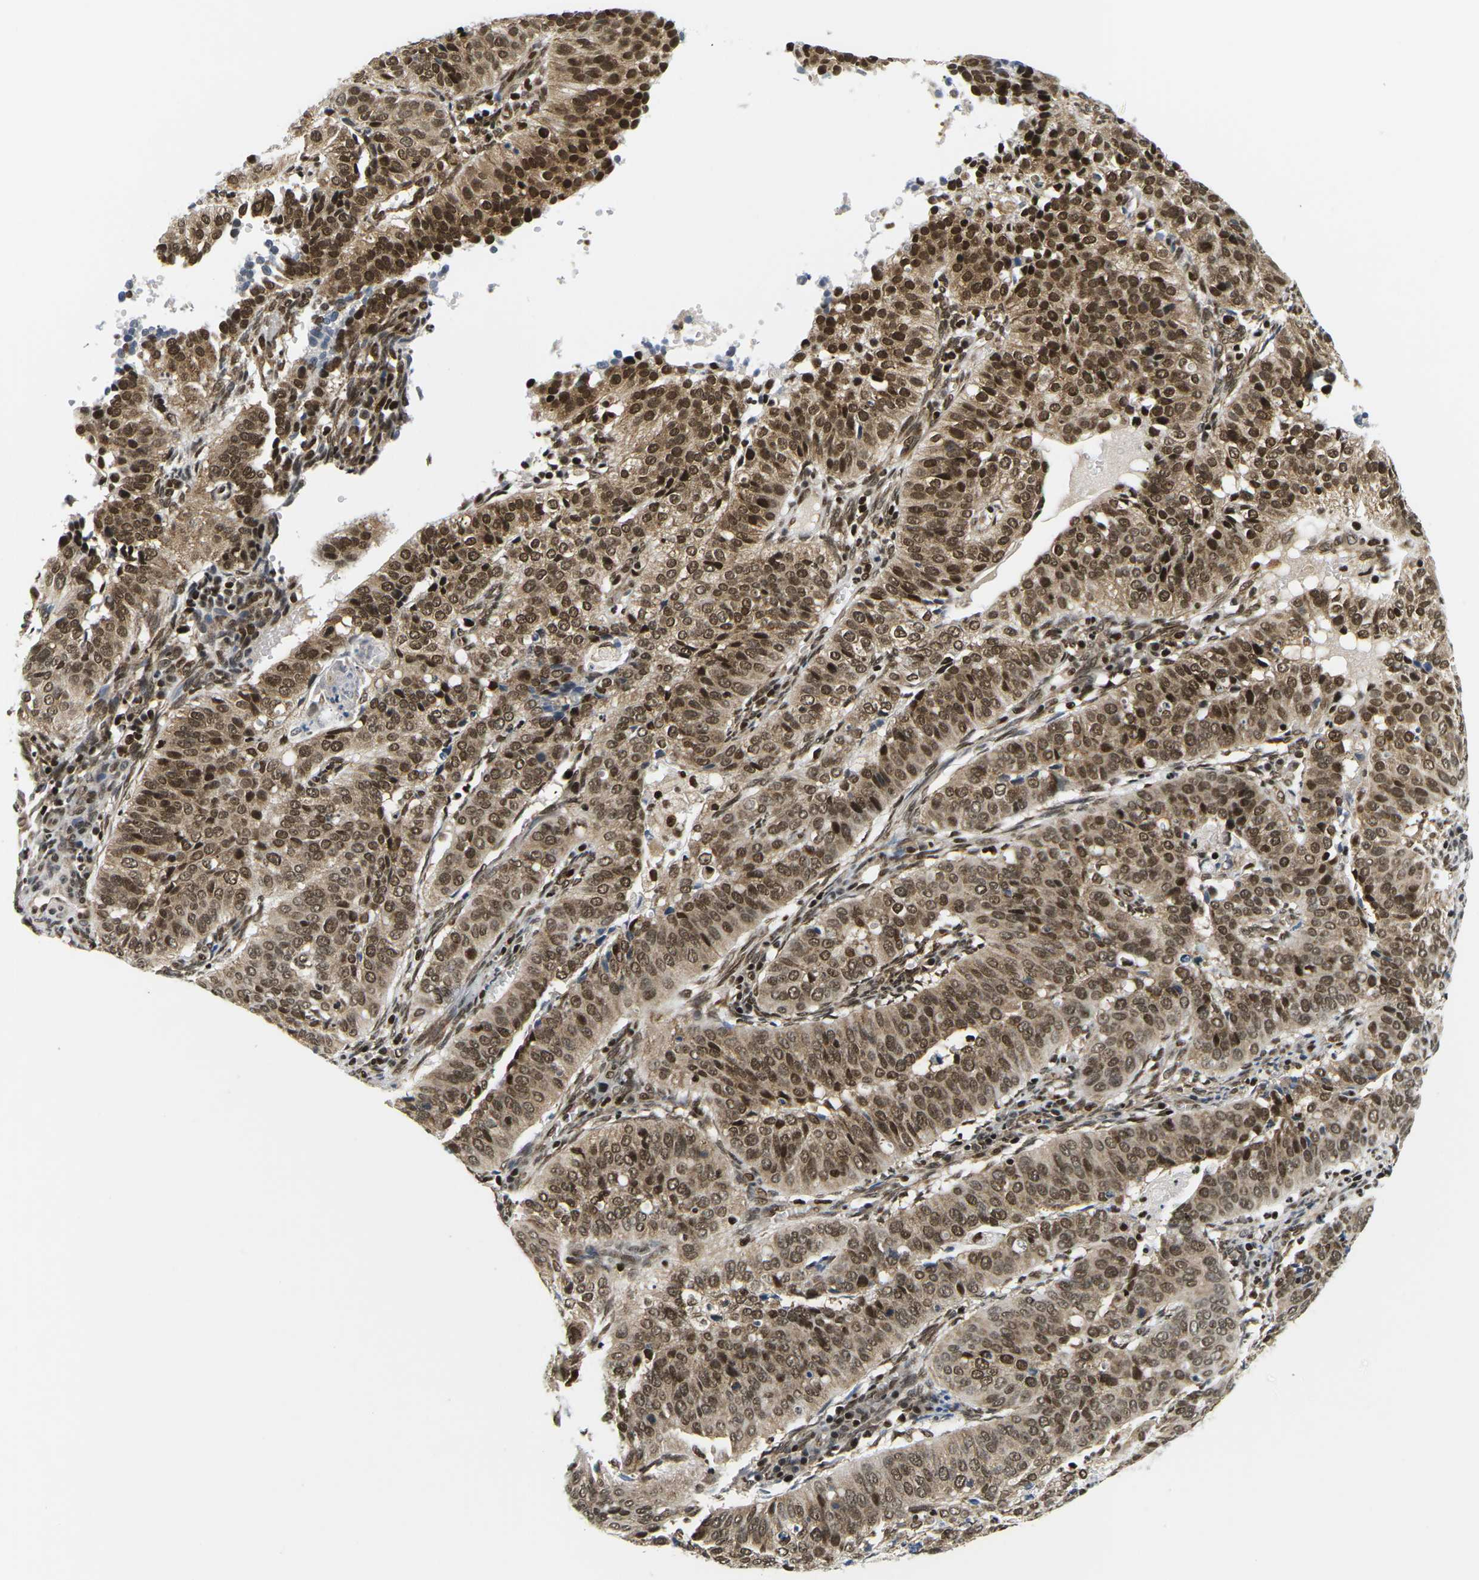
{"staining": {"intensity": "moderate", "quantity": ">75%", "location": "cytoplasmic/membranous,nuclear"}, "tissue": "cervical cancer", "cell_type": "Tumor cells", "image_type": "cancer", "snomed": [{"axis": "morphology", "description": "Normal tissue, NOS"}, {"axis": "morphology", "description": "Squamous cell carcinoma, NOS"}, {"axis": "topography", "description": "Cervix"}], "caption": "Immunohistochemistry (DAB (3,3'-diaminobenzidine)) staining of human squamous cell carcinoma (cervical) reveals moderate cytoplasmic/membranous and nuclear protein expression in approximately >75% of tumor cells.", "gene": "CELF1", "patient": {"sex": "female", "age": 39}}